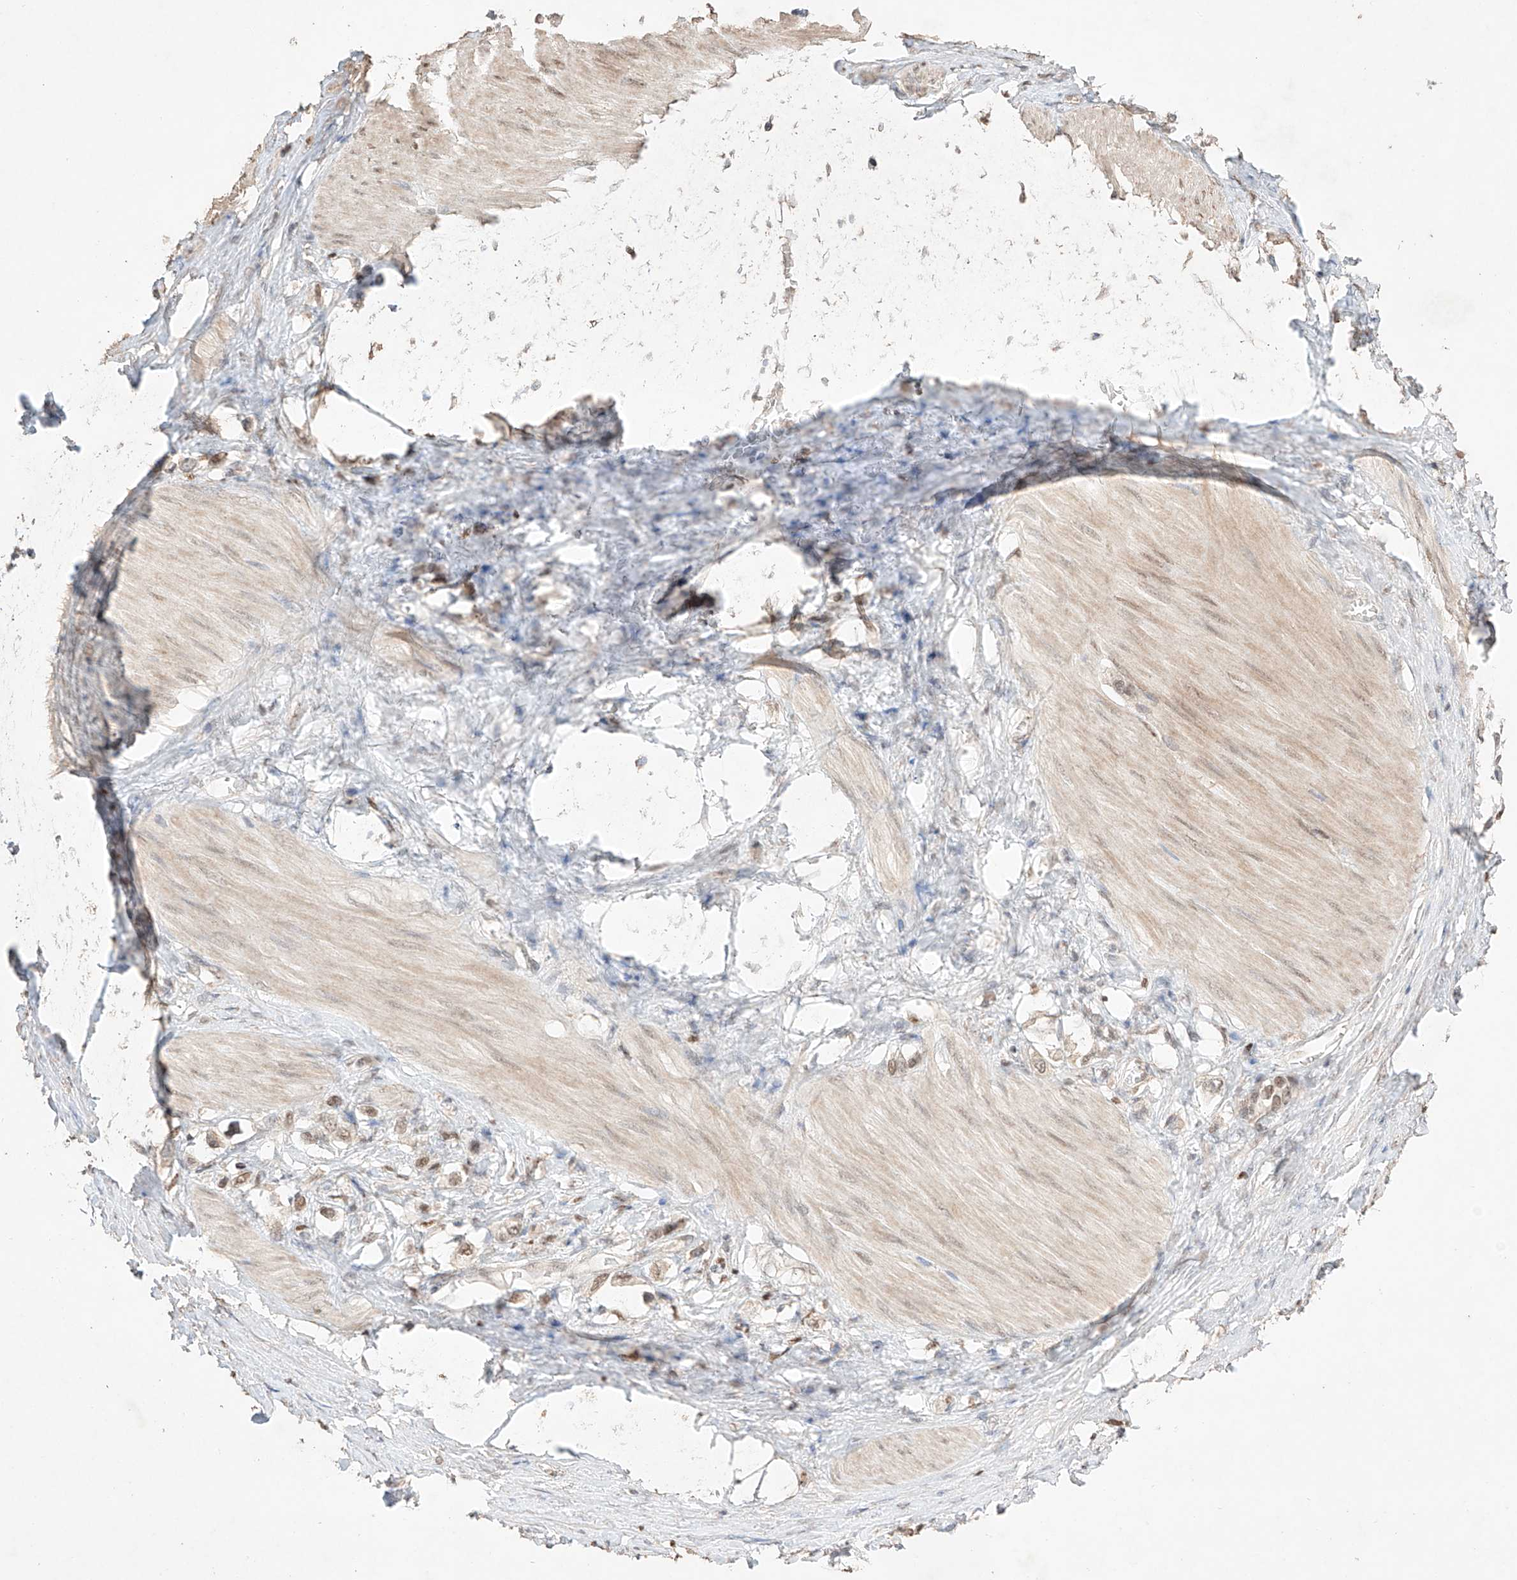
{"staining": {"intensity": "moderate", "quantity": ">75%", "location": "nuclear"}, "tissue": "stomach cancer", "cell_type": "Tumor cells", "image_type": "cancer", "snomed": [{"axis": "morphology", "description": "Adenocarcinoma, NOS"}, {"axis": "topography", "description": "Stomach"}], "caption": "Protein expression analysis of stomach adenocarcinoma reveals moderate nuclear staining in approximately >75% of tumor cells.", "gene": "APIP", "patient": {"sex": "female", "age": 65}}